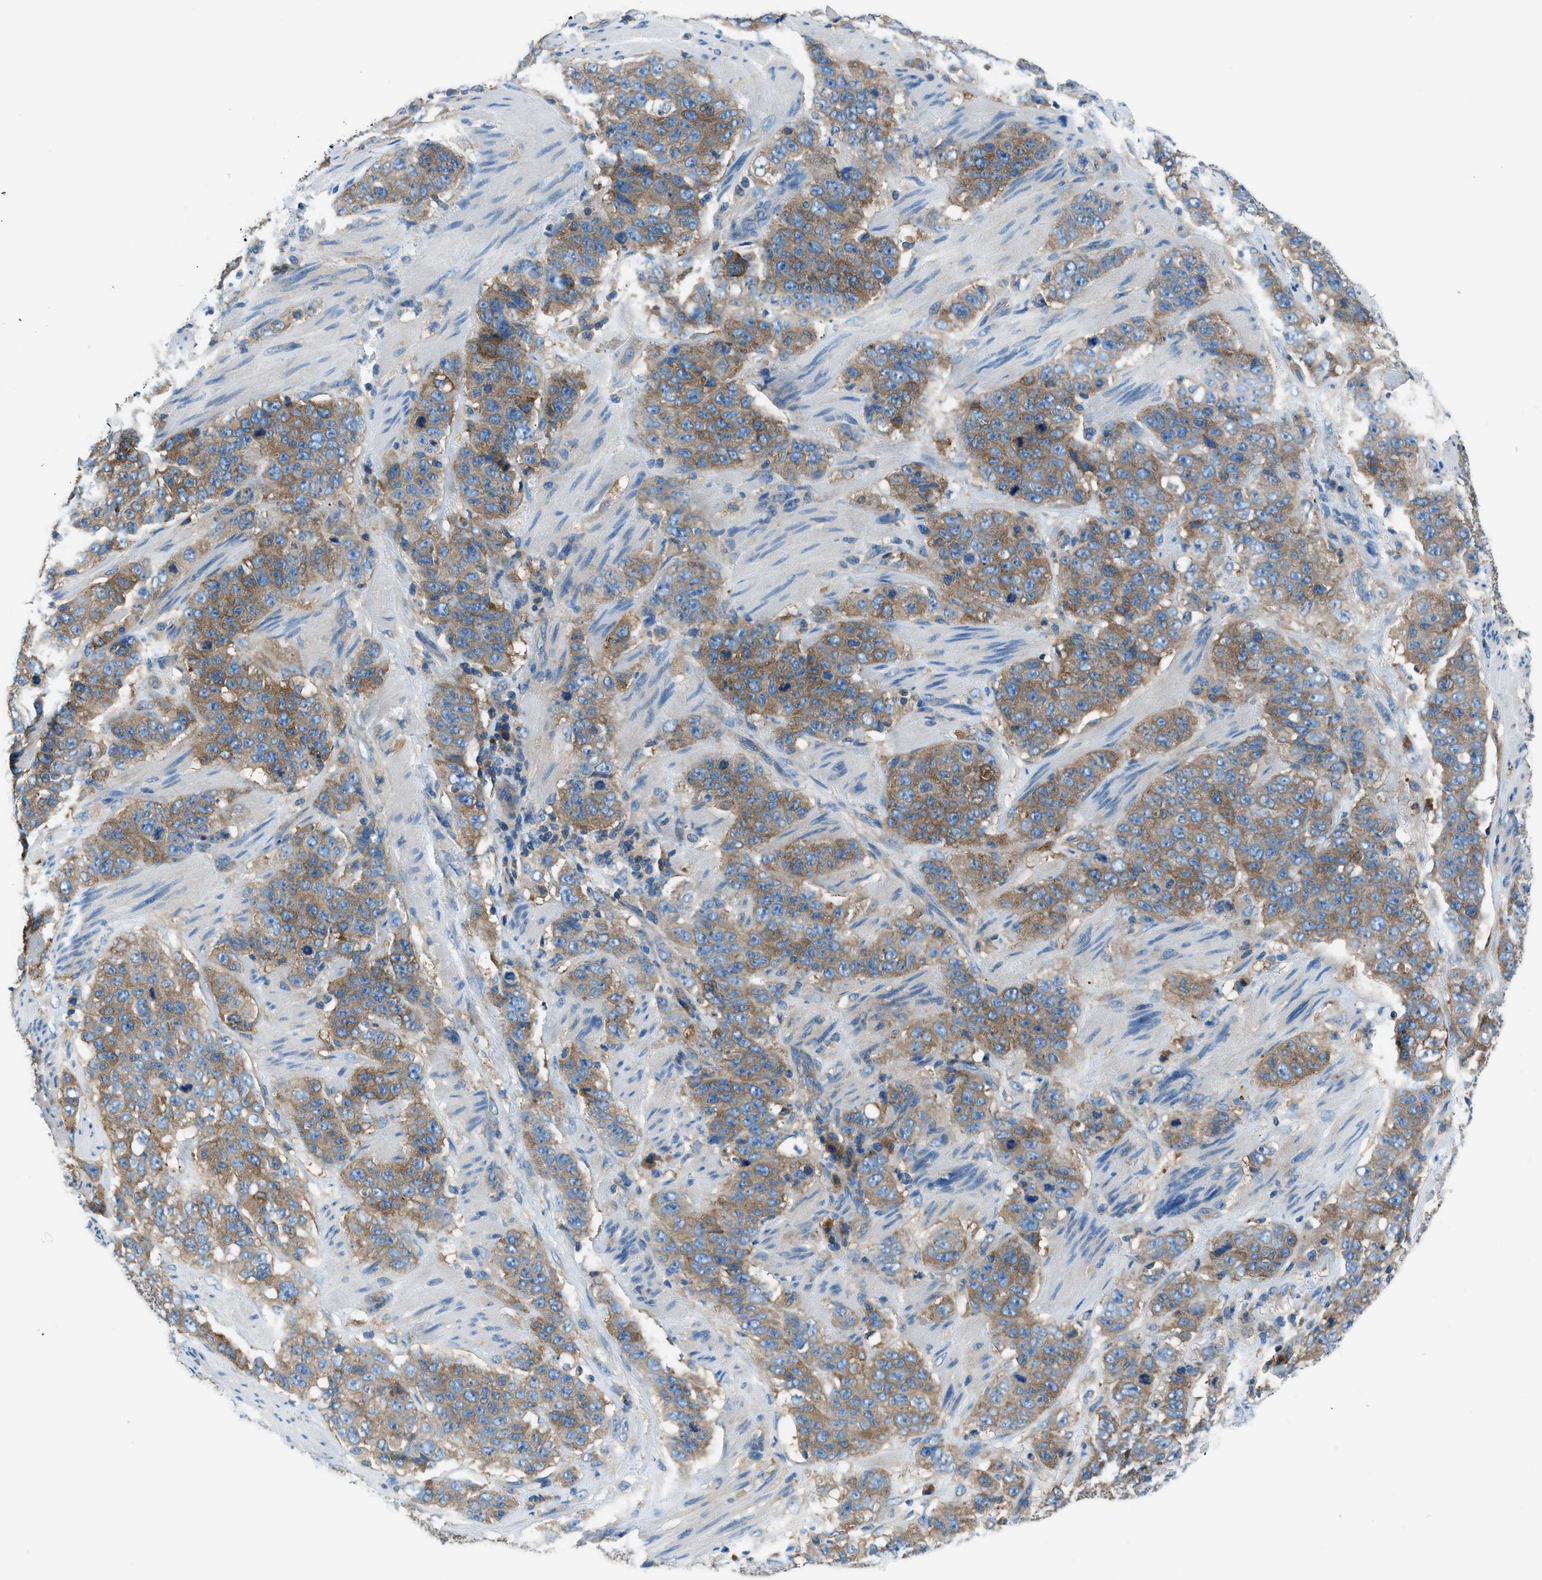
{"staining": {"intensity": "moderate", "quantity": ">75%", "location": "cytoplasmic/membranous"}, "tissue": "stomach cancer", "cell_type": "Tumor cells", "image_type": "cancer", "snomed": [{"axis": "morphology", "description": "Adenocarcinoma, NOS"}, {"axis": "topography", "description": "Stomach"}], "caption": "Tumor cells exhibit medium levels of moderate cytoplasmic/membranous positivity in about >75% of cells in adenocarcinoma (stomach).", "gene": "SARS1", "patient": {"sex": "male", "age": 48}}